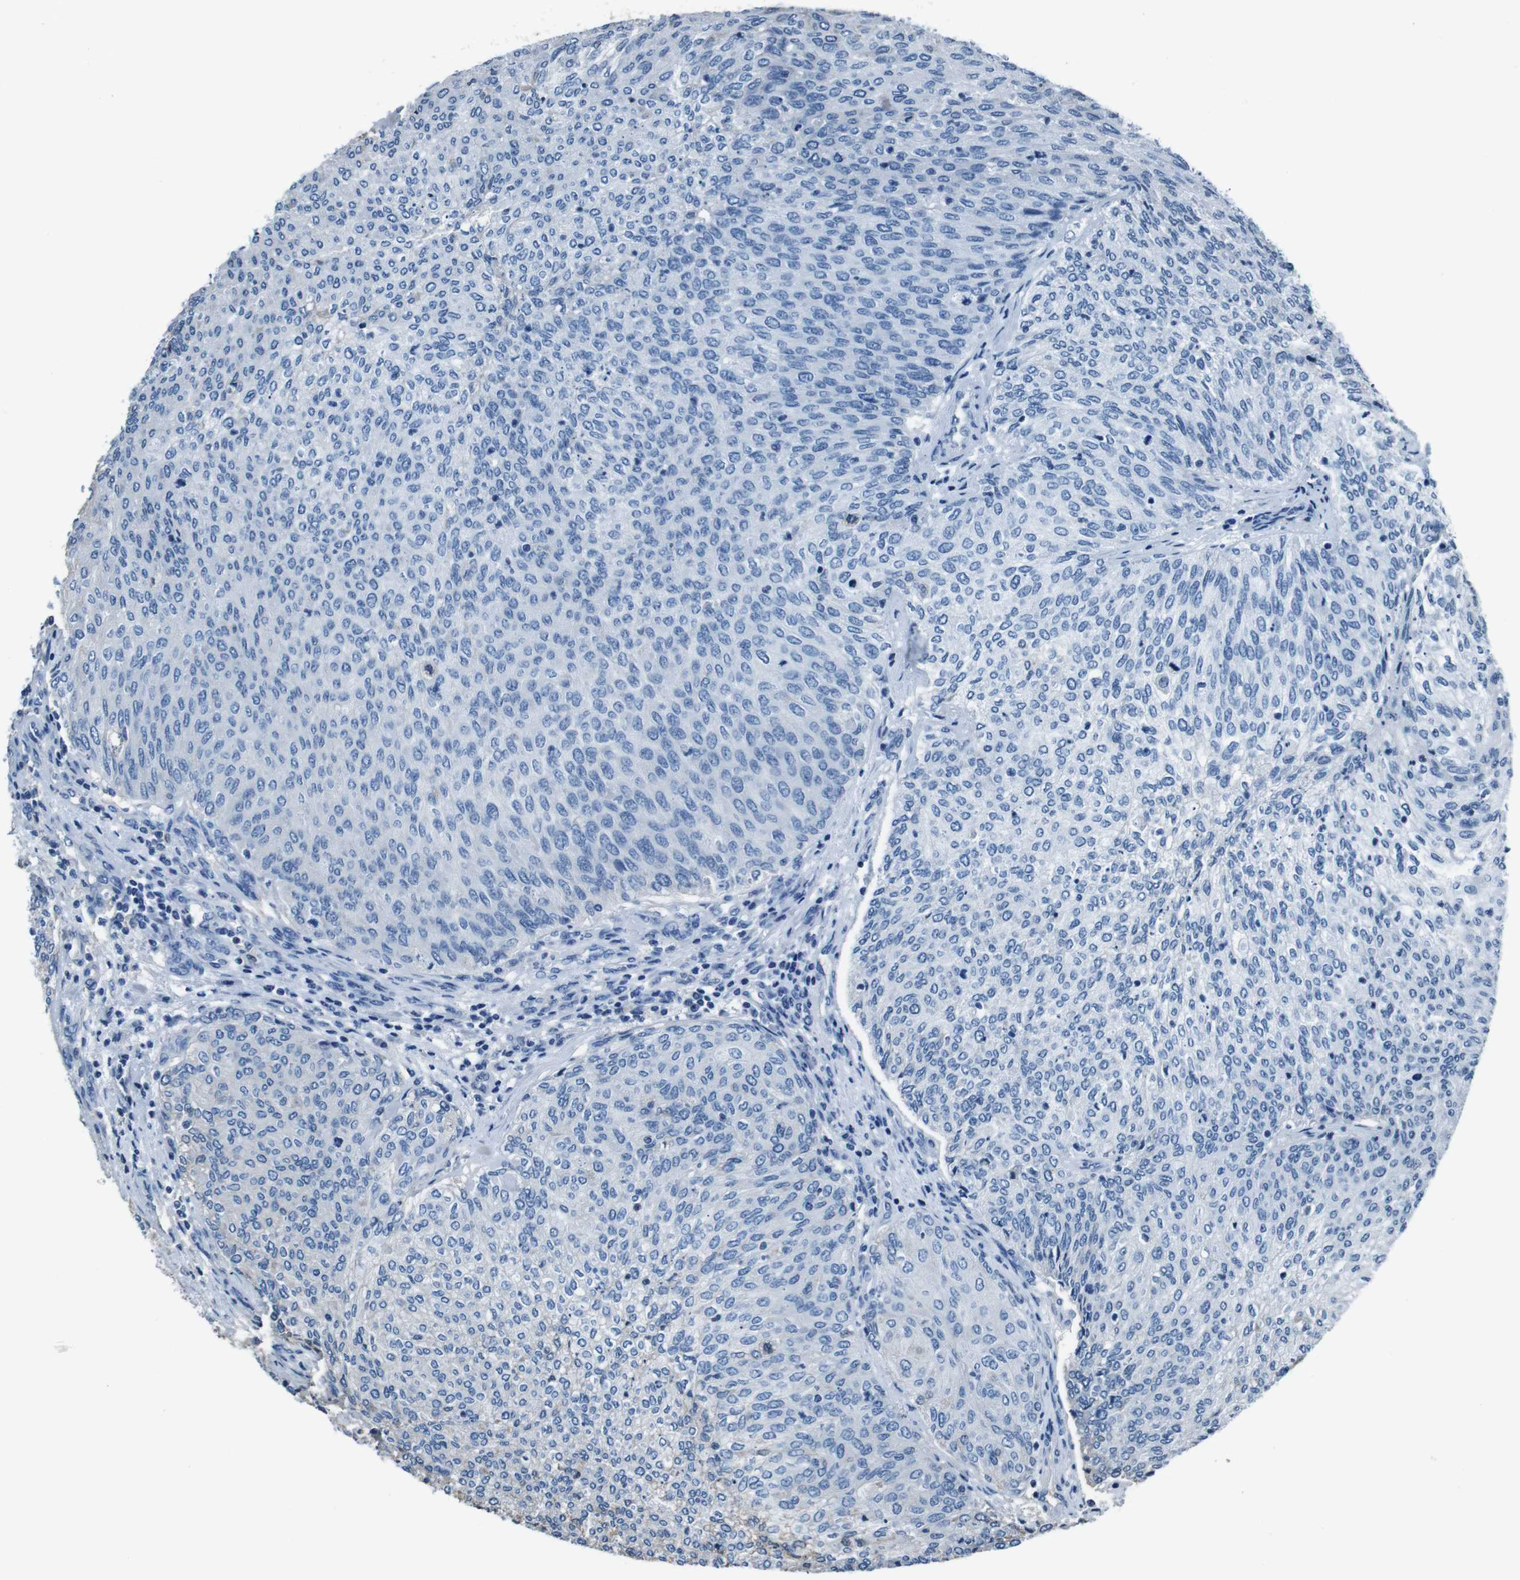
{"staining": {"intensity": "negative", "quantity": "none", "location": "none"}, "tissue": "urothelial cancer", "cell_type": "Tumor cells", "image_type": "cancer", "snomed": [{"axis": "morphology", "description": "Urothelial carcinoma, Low grade"}, {"axis": "topography", "description": "Urinary bladder"}], "caption": "Immunohistochemistry micrograph of neoplastic tissue: human urothelial cancer stained with DAB demonstrates no significant protein positivity in tumor cells.", "gene": "LEP", "patient": {"sex": "female", "age": 79}}